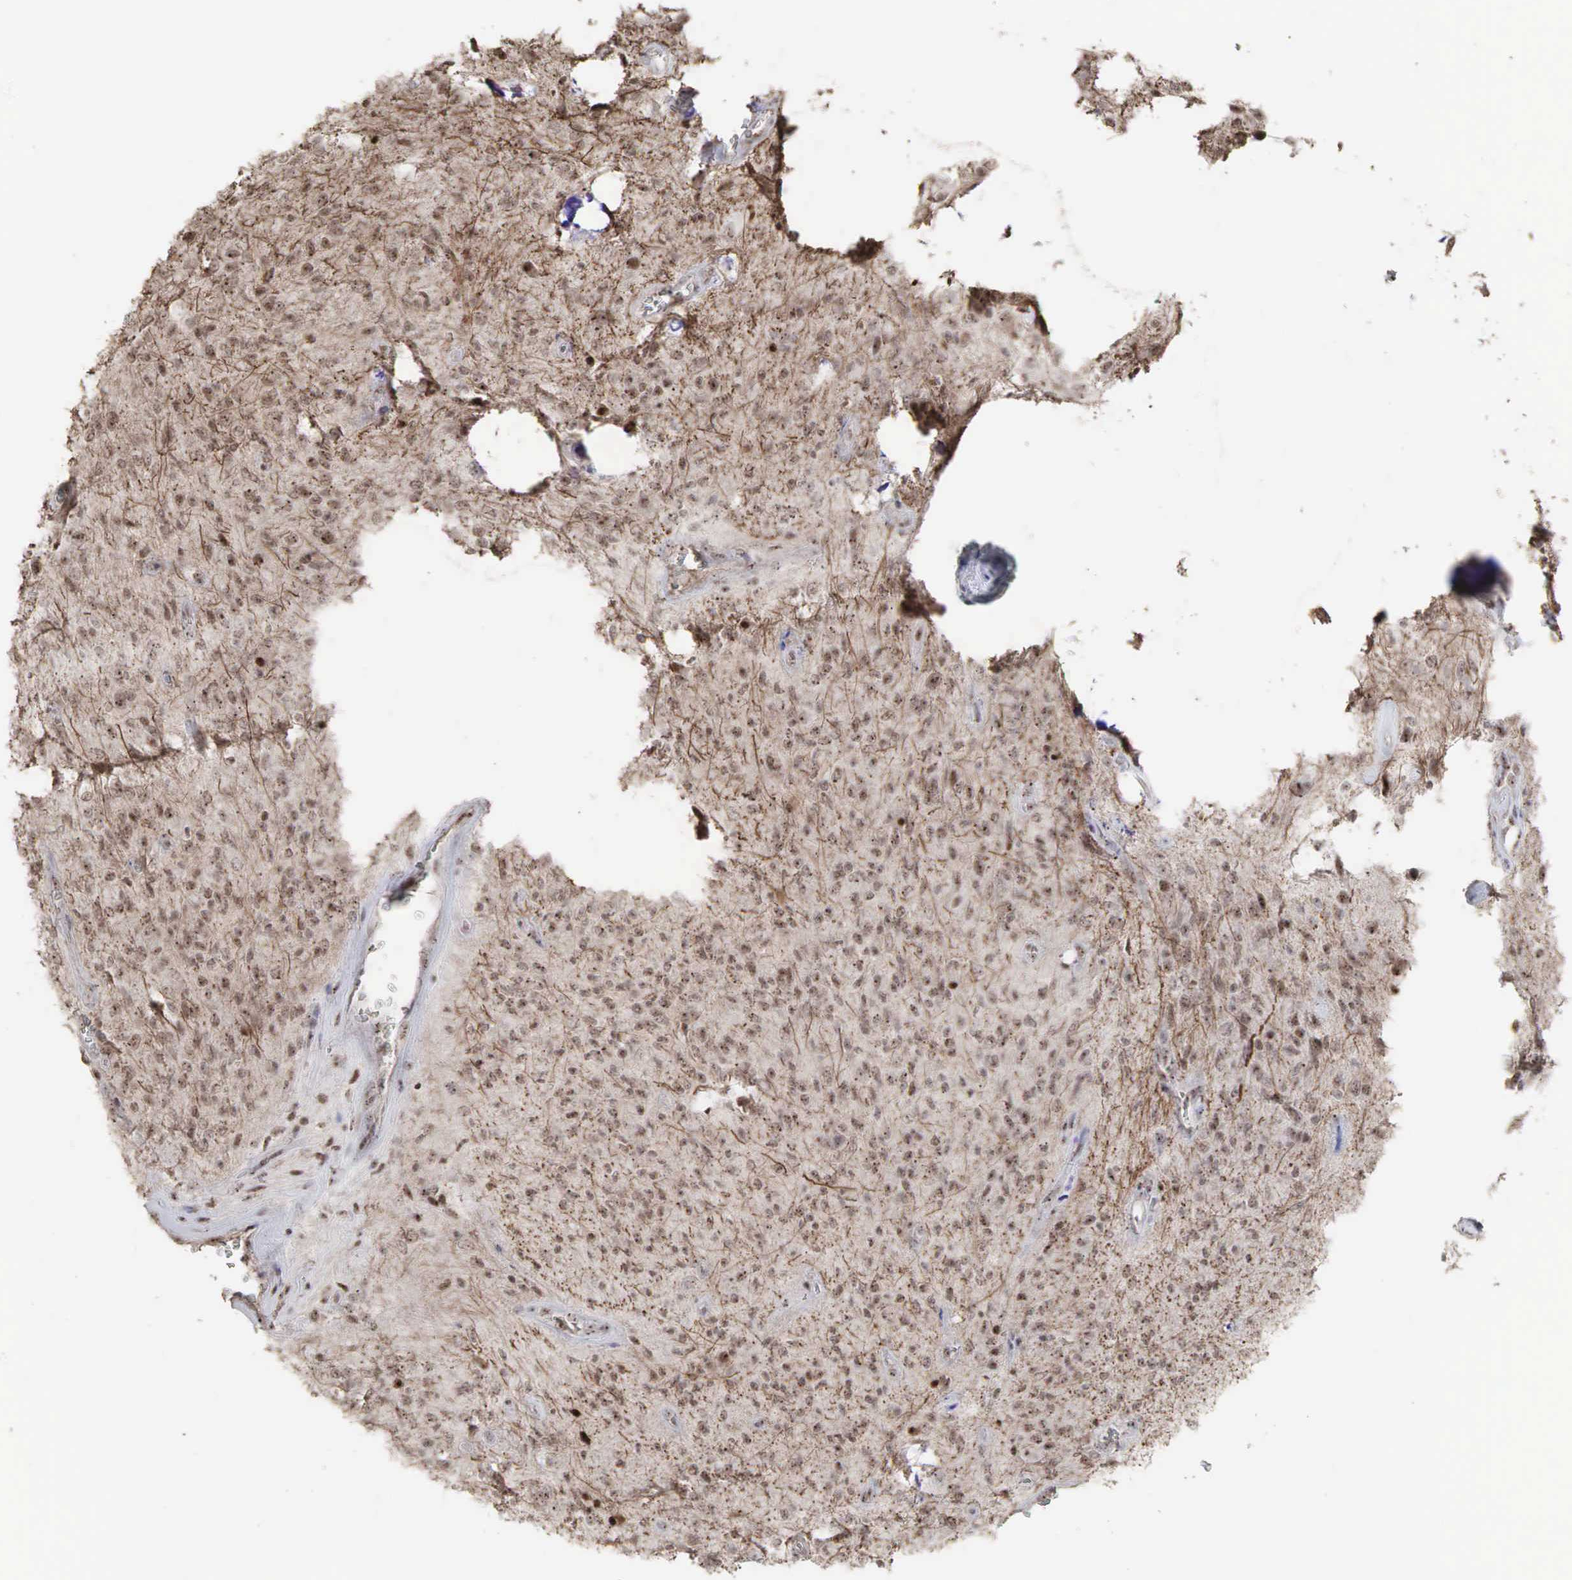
{"staining": {"intensity": "moderate", "quantity": ">75%", "location": "cytoplasmic/membranous,nuclear"}, "tissue": "glioma", "cell_type": "Tumor cells", "image_type": "cancer", "snomed": [{"axis": "morphology", "description": "Glioma, malignant, Low grade"}, {"axis": "topography", "description": "Brain"}], "caption": "Immunohistochemistry (IHC) (DAB (3,3'-diaminobenzidine)) staining of human glioma displays moderate cytoplasmic/membranous and nuclear protein positivity in approximately >75% of tumor cells.", "gene": "DKC1", "patient": {"sex": "female", "age": 15}}